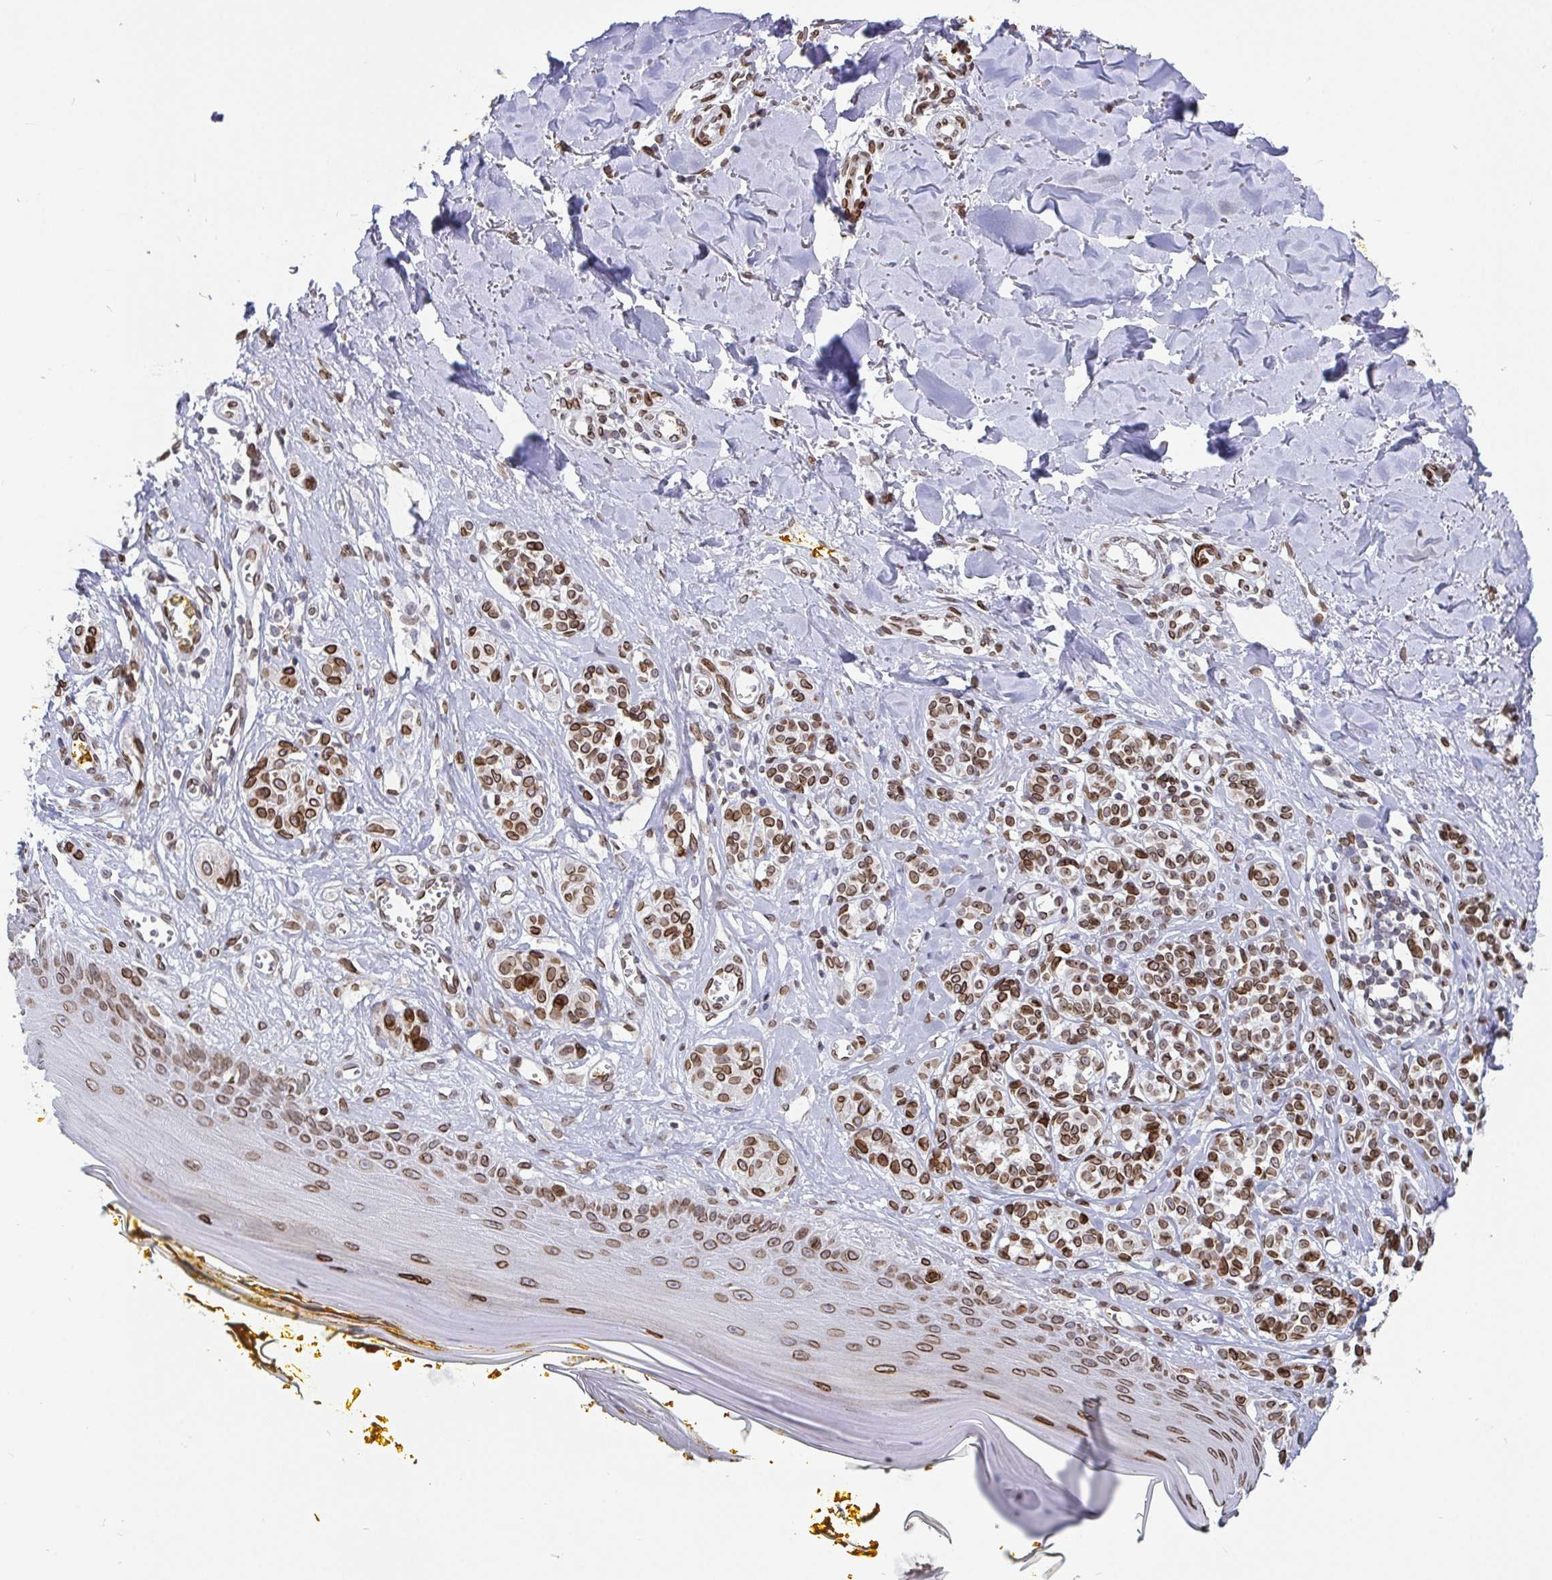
{"staining": {"intensity": "moderate", "quantity": ">75%", "location": "cytoplasmic/membranous,nuclear"}, "tissue": "melanoma", "cell_type": "Tumor cells", "image_type": "cancer", "snomed": [{"axis": "morphology", "description": "Malignant melanoma, NOS"}, {"axis": "topography", "description": "Skin"}], "caption": "IHC (DAB) staining of melanoma exhibits moderate cytoplasmic/membranous and nuclear protein expression in about >75% of tumor cells.", "gene": "EMD", "patient": {"sex": "male", "age": 74}}